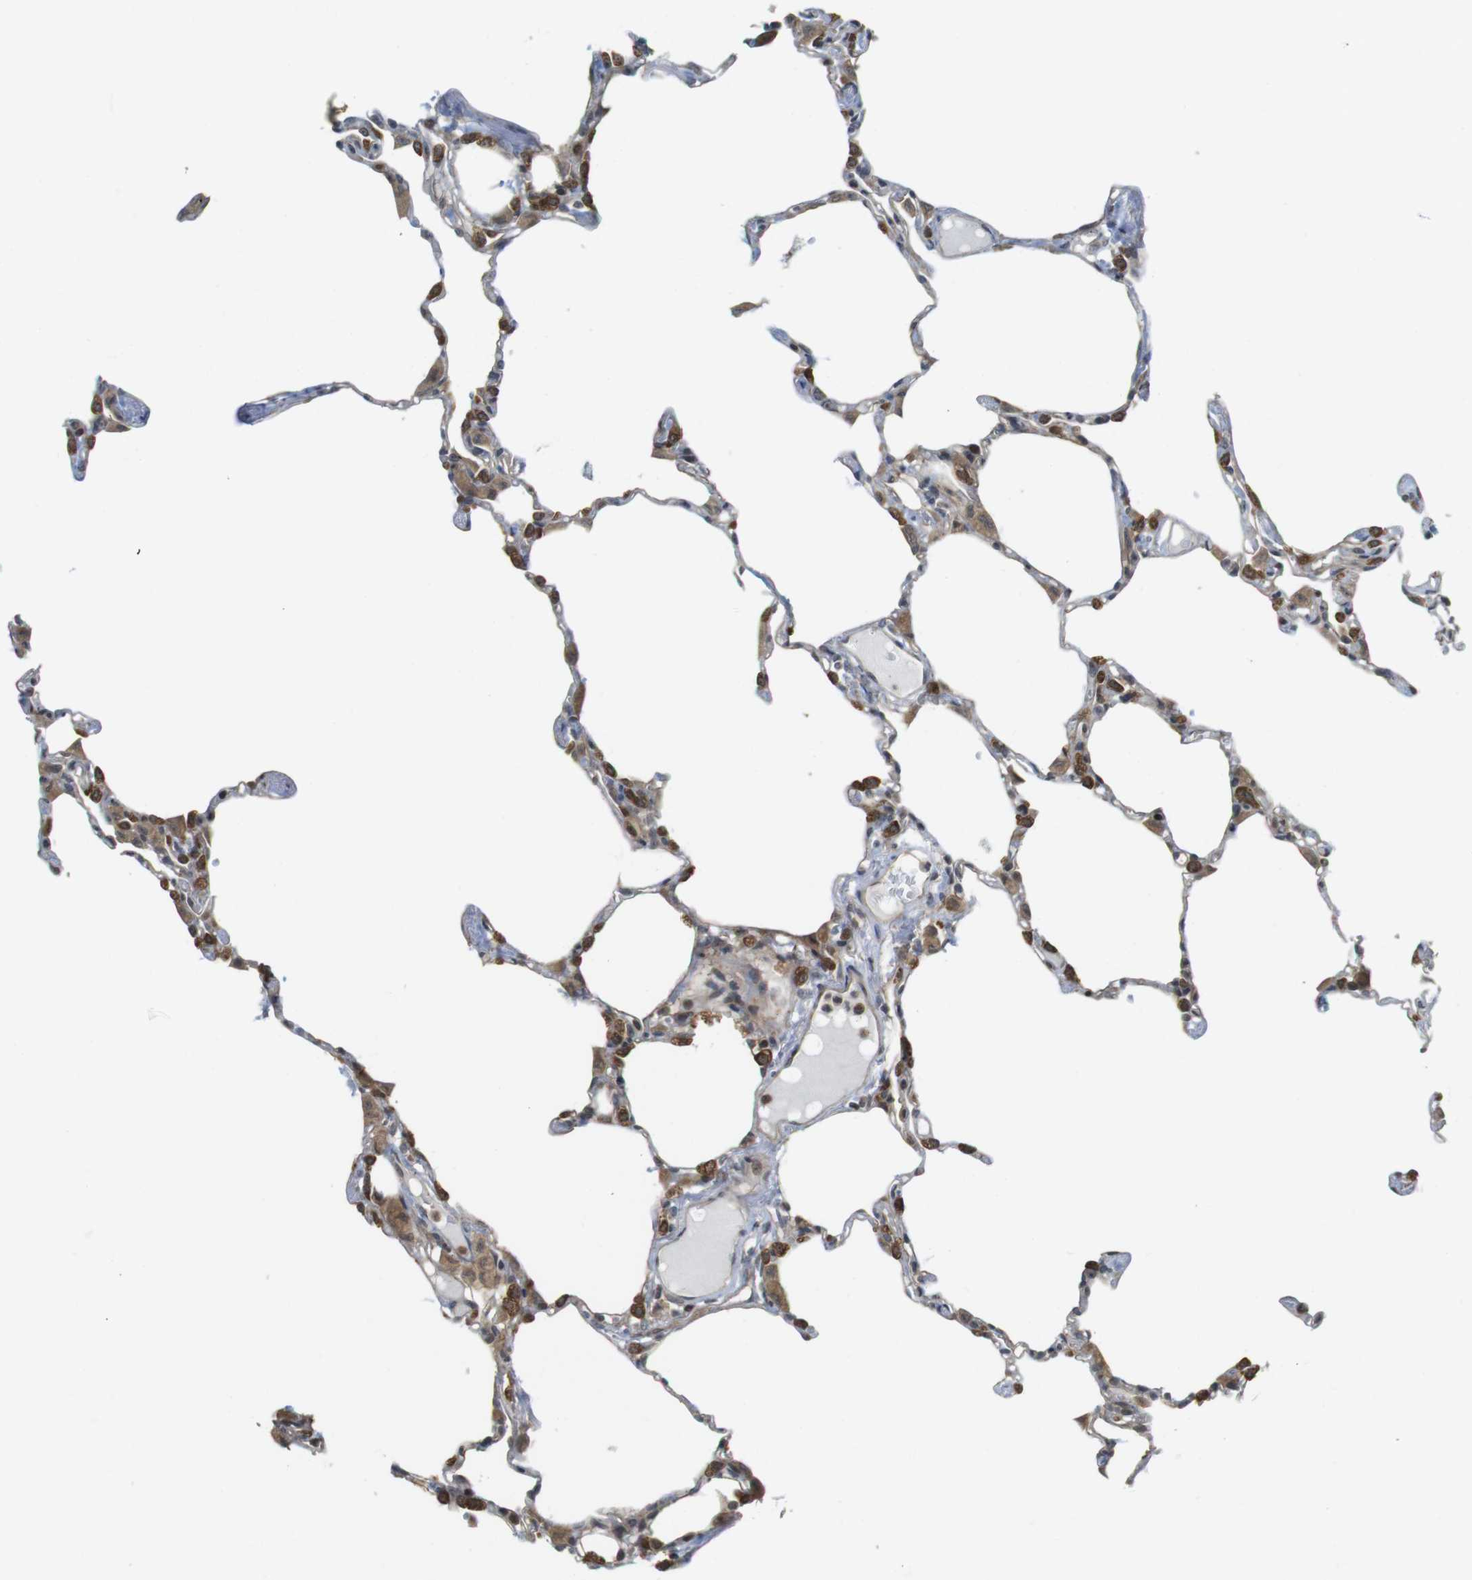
{"staining": {"intensity": "moderate", "quantity": "25%-75%", "location": "cytoplasmic/membranous"}, "tissue": "lung", "cell_type": "Alveolar cells", "image_type": "normal", "snomed": [{"axis": "morphology", "description": "Normal tissue, NOS"}, {"axis": "topography", "description": "Lung"}], "caption": "About 25%-75% of alveolar cells in unremarkable lung demonstrate moderate cytoplasmic/membranous protein staining as visualized by brown immunohistochemical staining.", "gene": "CC2D1A", "patient": {"sex": "female", "age": 49}}